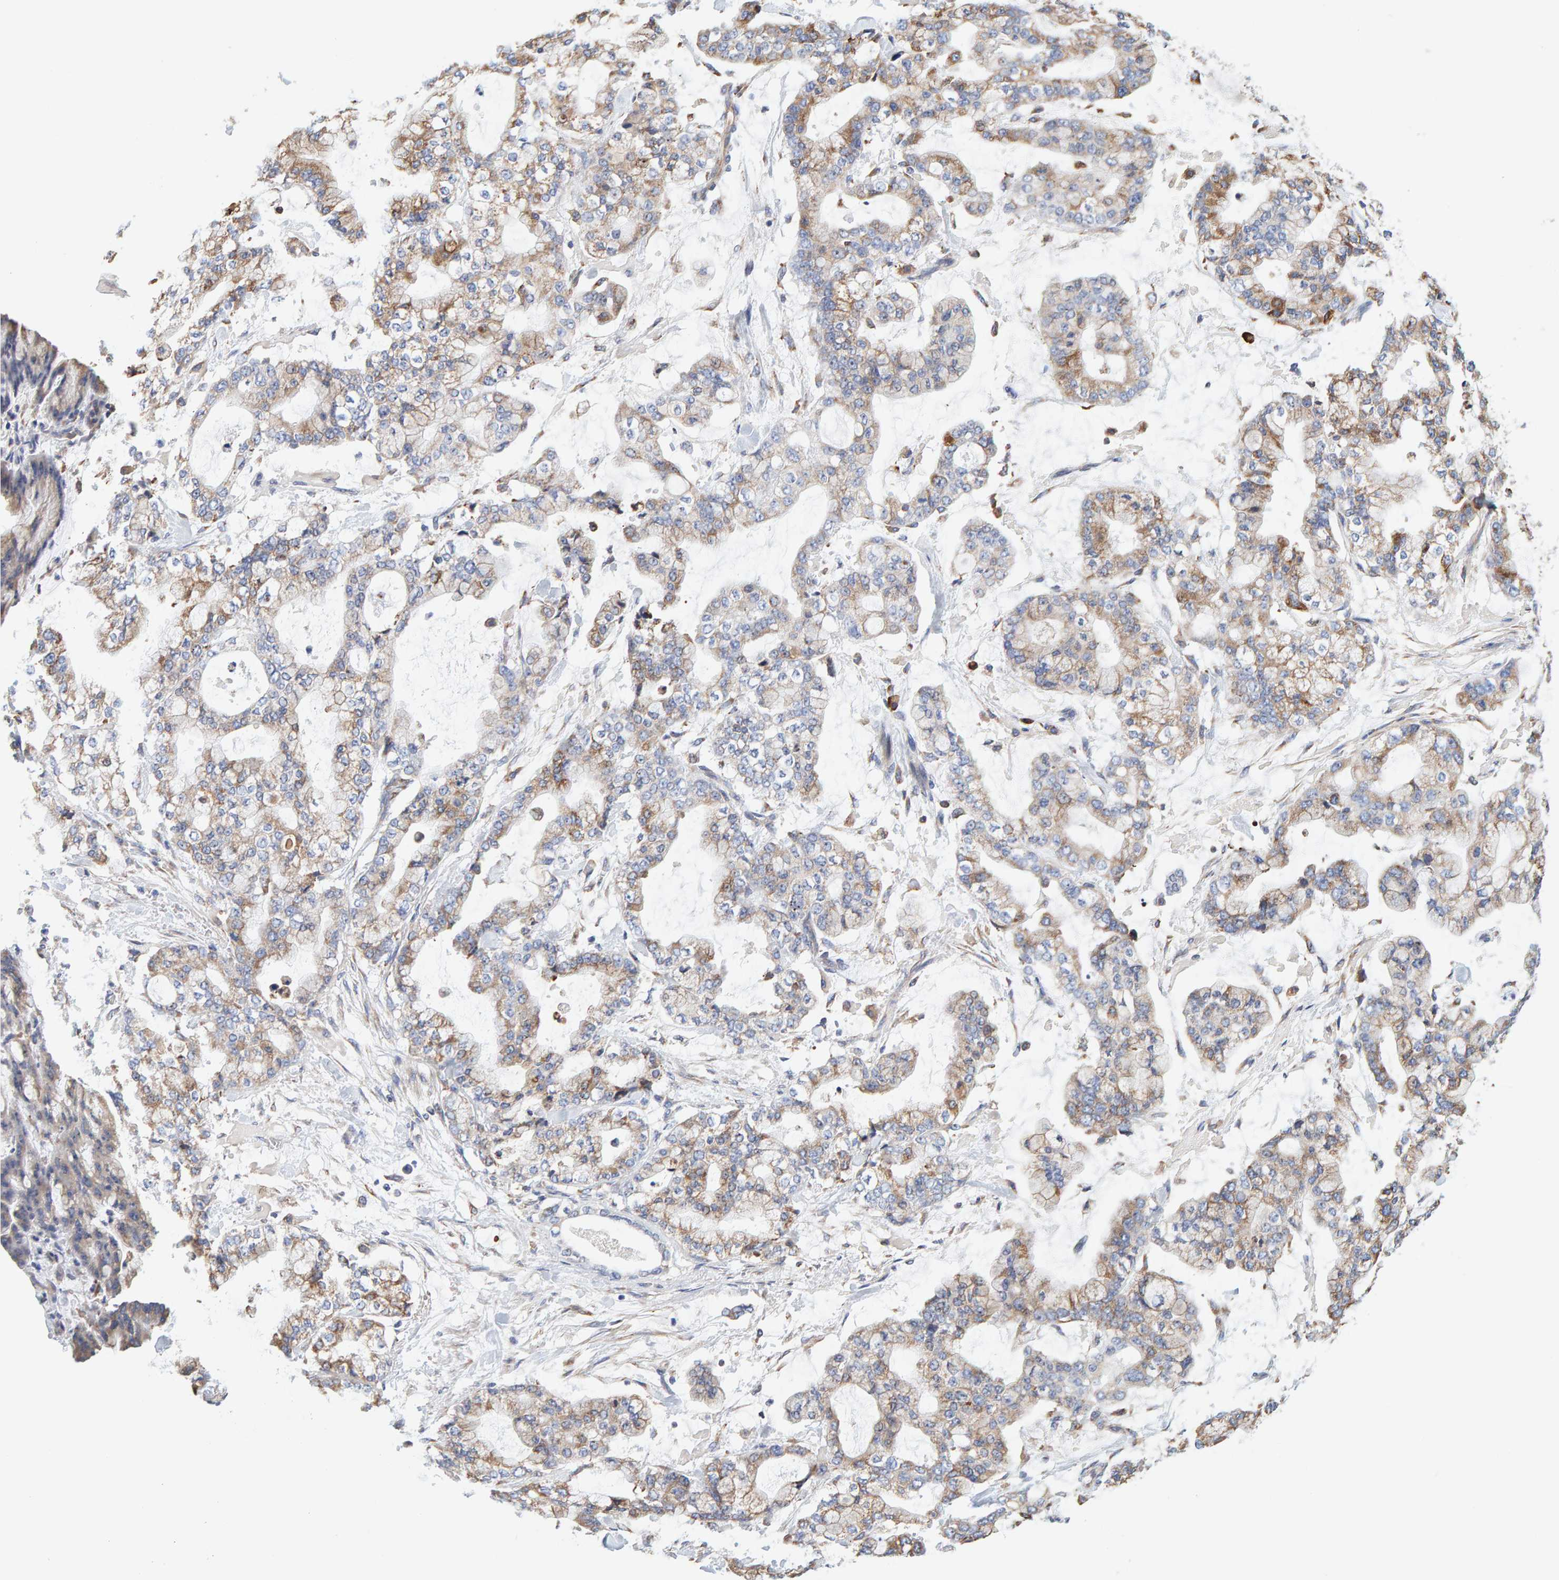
{"staining": {"intensity": "moderate", "quantity": "25%-75%", "location": "cytoplasmic/membranous"}, "tissue": "stomach cancer", "cell_type": "Tumor cells", "image_type": "cancer", "snomed": [{"axis": "morphology", "description": "Normal tissue, NOS"}, {"axis": "morphology", "description": "Adenocarcinoma, NOS"}, {"axis": "topography", "description": "Stomach, upper"}, {"axis": "topography", "description": "Stomach"}], "caption": "This micrograph exhibits immunohistochemistry staining of human stomach cancer (adenocarcinoma), with medium moderate cytoplasmic/membranous expression in approximately 25%-75% of tumor cells.", "gene": "SGPL1", "patient": {"sex": "male", "age": 76}}